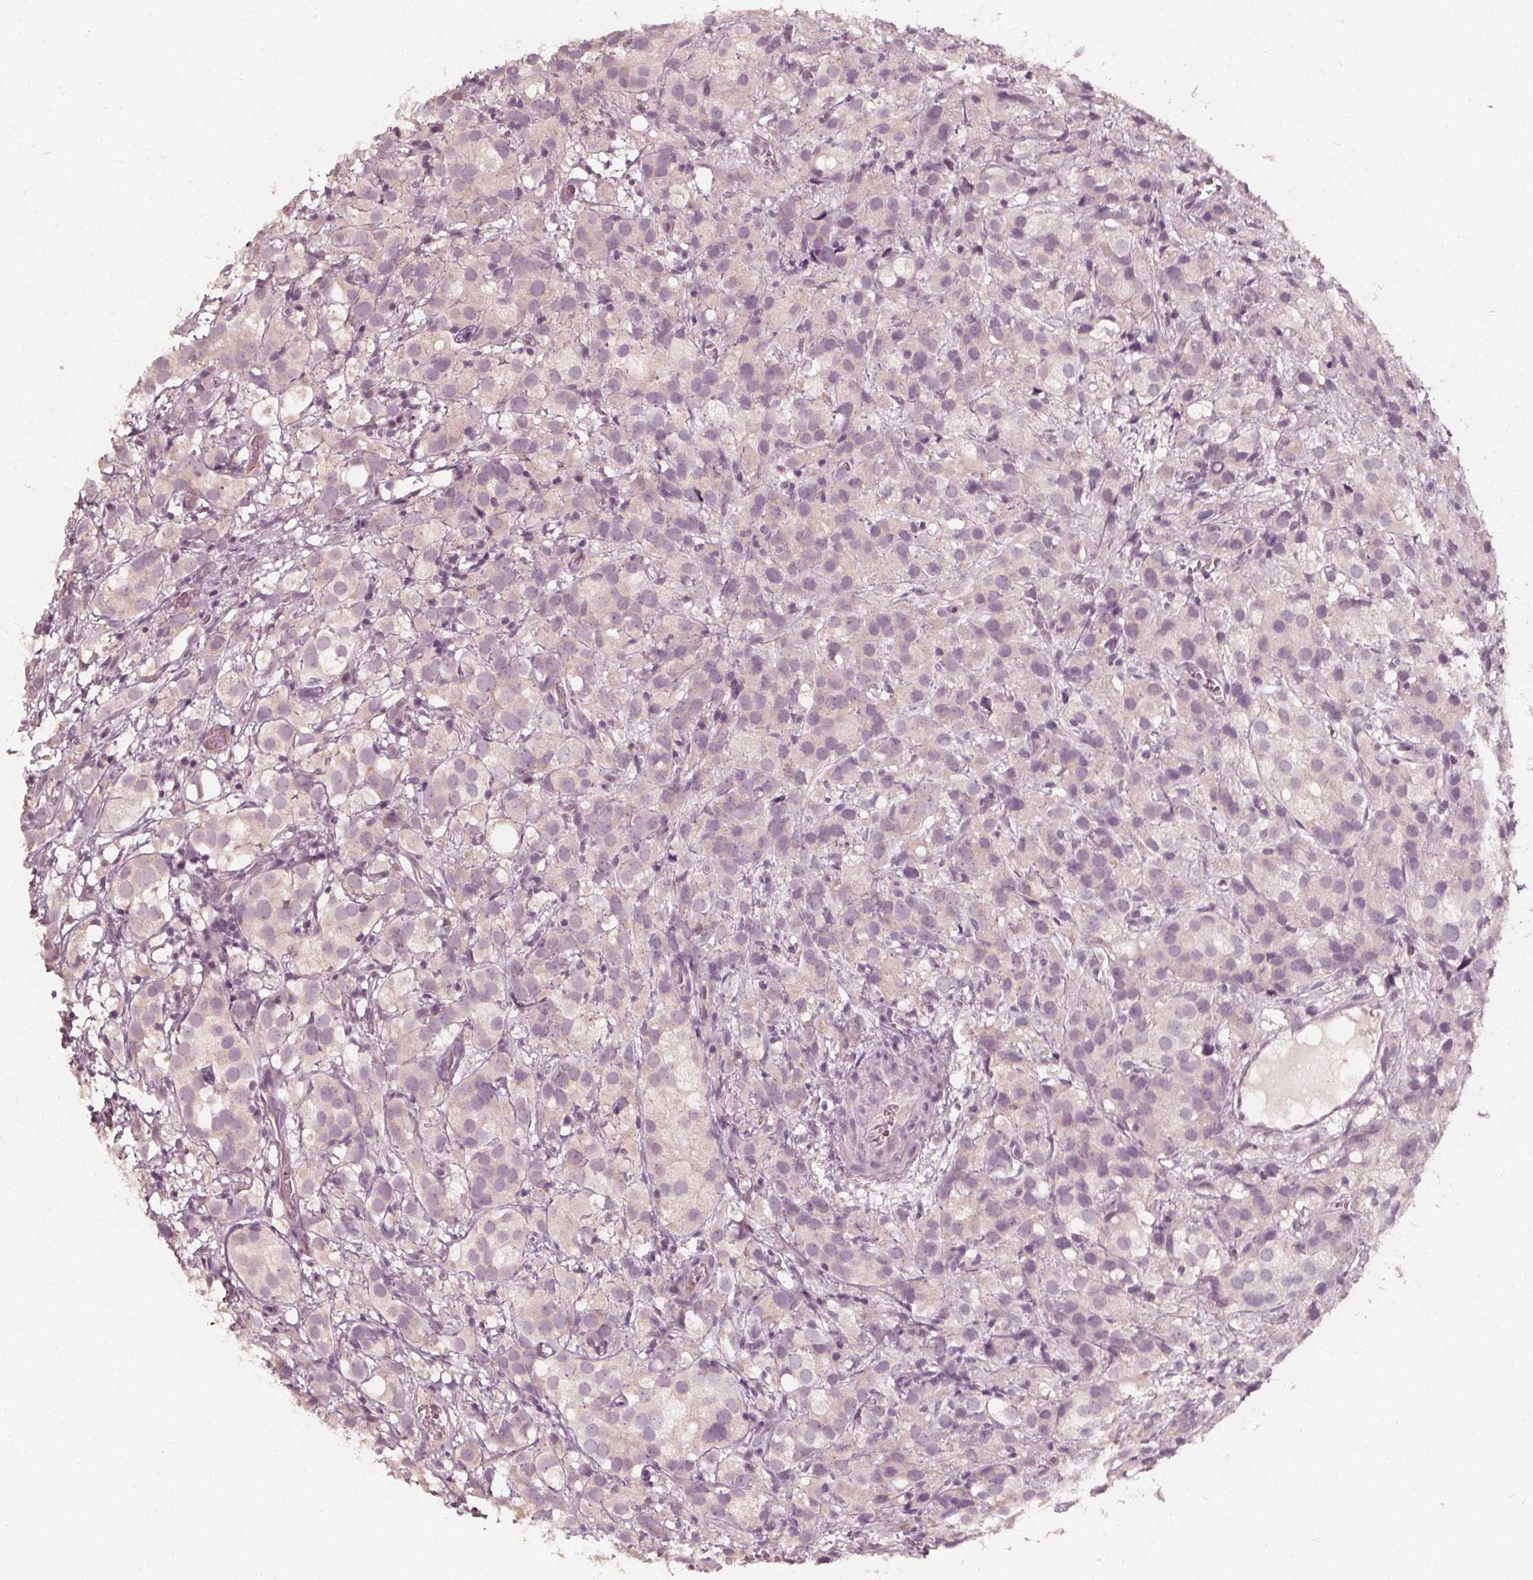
{"staining": {"intensity": "negative", "quantity": "none", "location": "none"}, "tissue": "prostate cancer", "cell_type": "Tumor cells", "image_type": "cancer", "snomed": [{"axis": "morphology", "description": "Adenocarcinoma, High grade"}, {"axis": "topography", "description": "Prostate"}], "caption": "The immunohistochemistry (IHC) photomicrograph has no significant staining in tumor cells of high-grade adenocarcinoma (prostate) tissue.", "gene": "NPC1L1", "patient": {"sex": "male", "age": 86}}